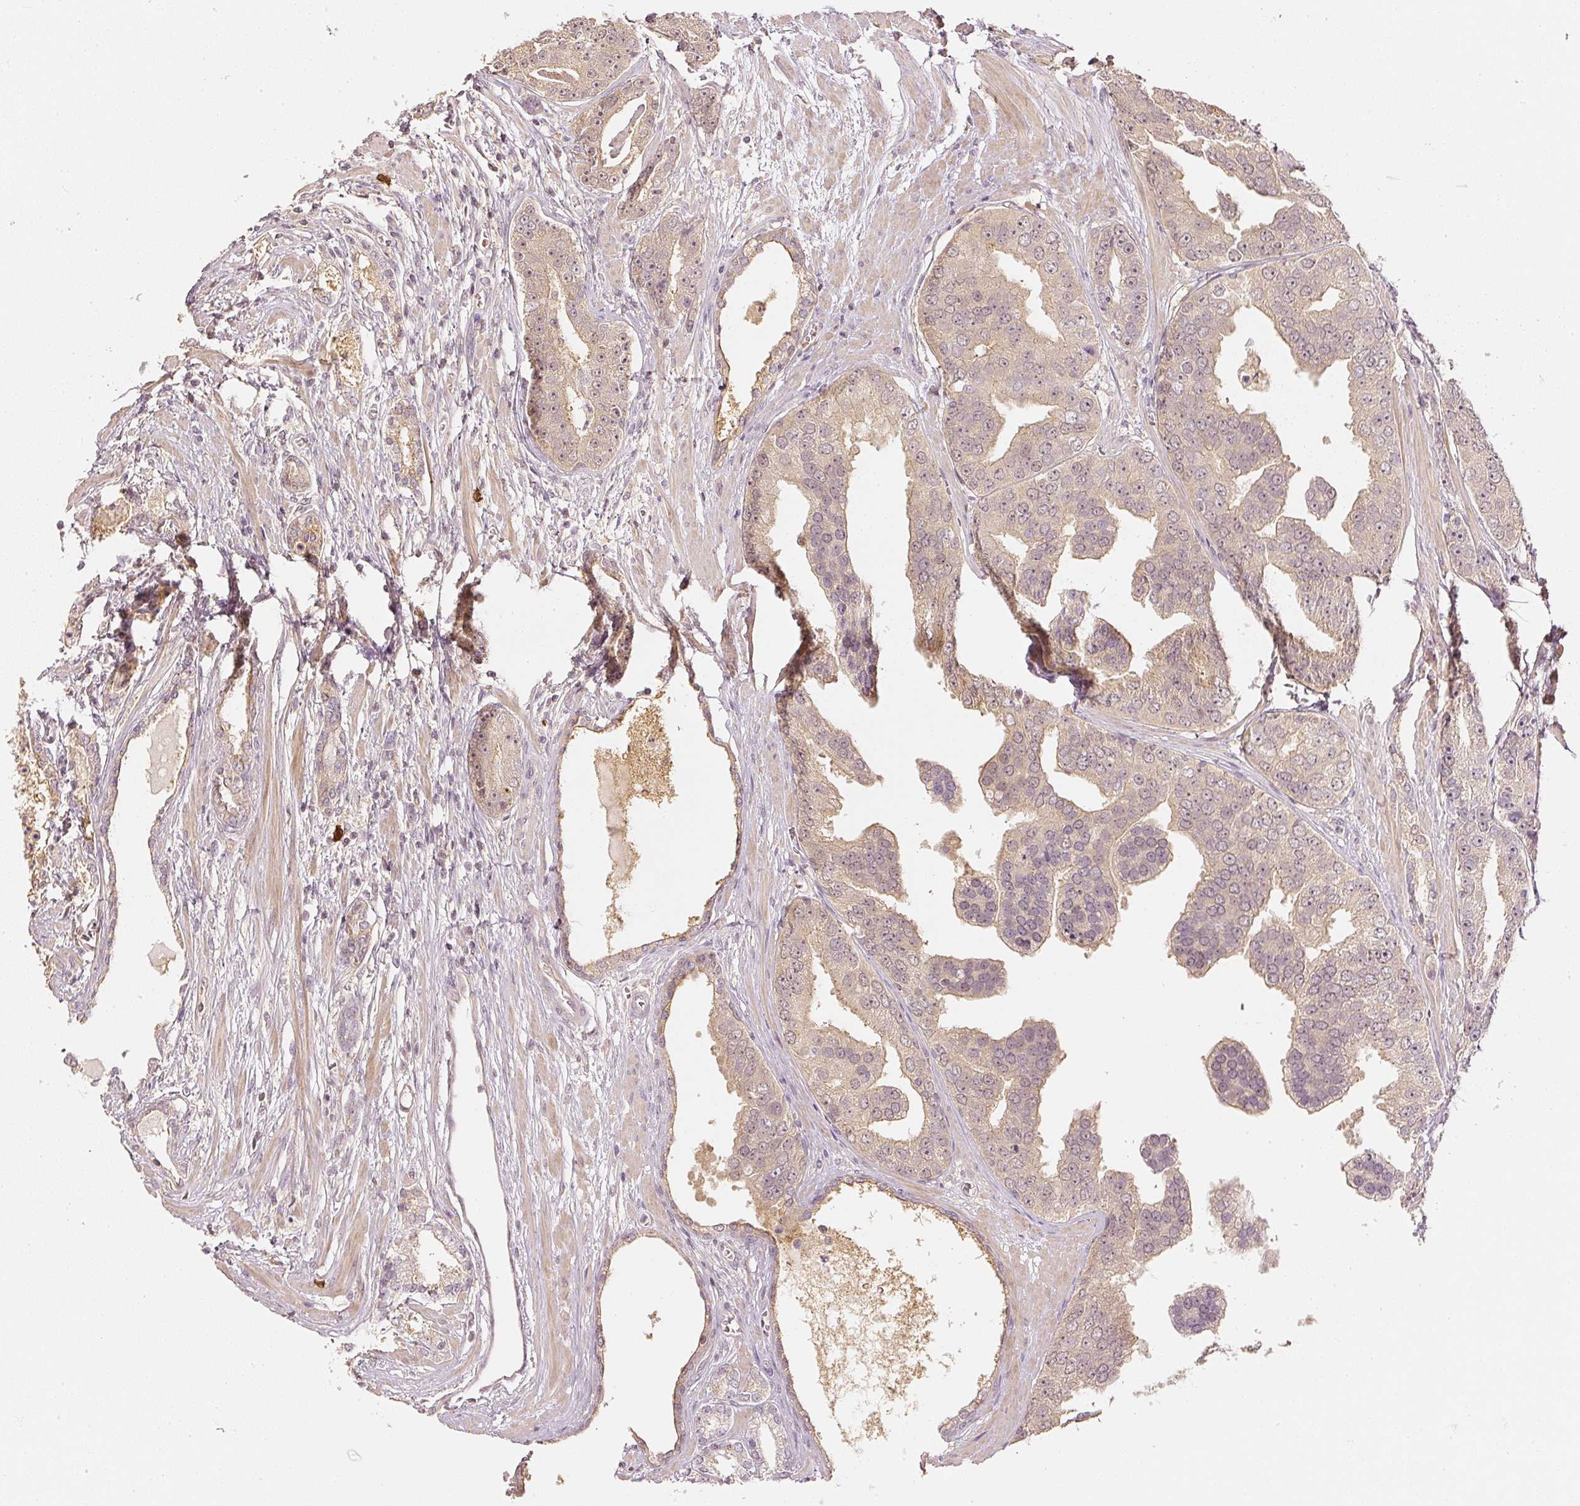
{"staining": {"intensity": "weak", "quantity": "25%-75%", "location": "cytoplasmic/membranous,nuclear"}, "tissue": "prostate cancer", "cell_type": "Tumor cells", "image_type": "cancer", "snomed": [{"axis": "morphology", "description": "Adenocarcinoma, High grade"}, {"axis": "topography", "description": "Prostate"}], "caption": "Protein expression by immunohistochemistry displays weak cytoplasmic/membranous and nuclear expression in approximately 25%-75% of tumor cells in prostate cancer.", "gene": "GZMA", "patient": {"sex": "male", "age": 71}}